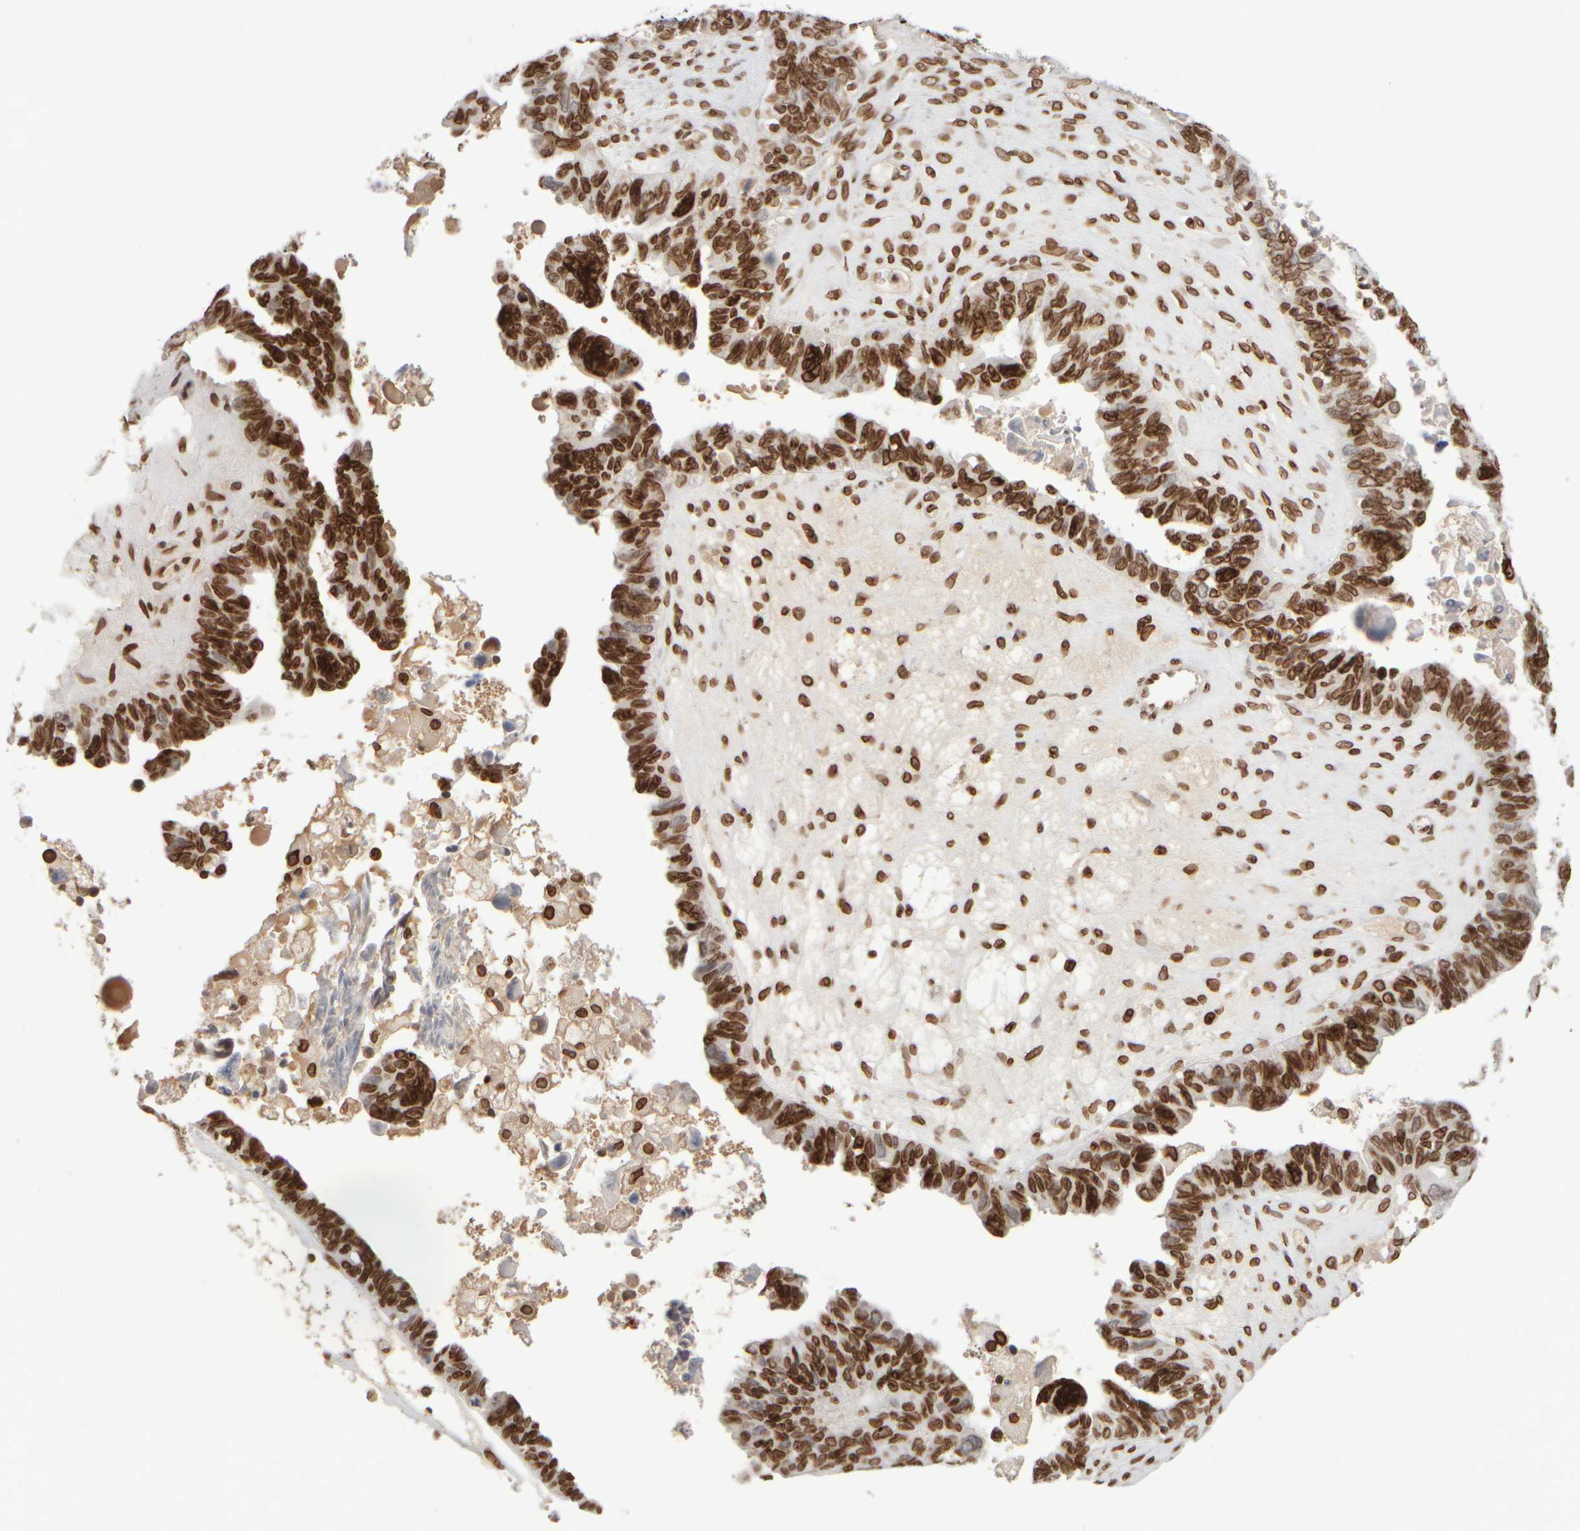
{"staining": {"intensity": "strong", "quantity": ">75%", "location": "cytoplasmic/membranous,nuclear"}, "tissue": "ovarian cancer", "cell_type": "Tumor cells", "image_type": "cancer", "snomed": [{"axis": "morphology", "description": "Cystadenocarcinoma, serous, NOS"}, {"axis": "topography", "description": "Ovary"}], "caption": "Human serous cystadenocarcinoma (ovarian) stained with a brown dye reveals strong cytoplasmic/membranous and nuclear positive positivity in approximately >75% of tumor cells.", "gene": "ZC3HC1", "patient": {"sex": "female", "age": 79}}